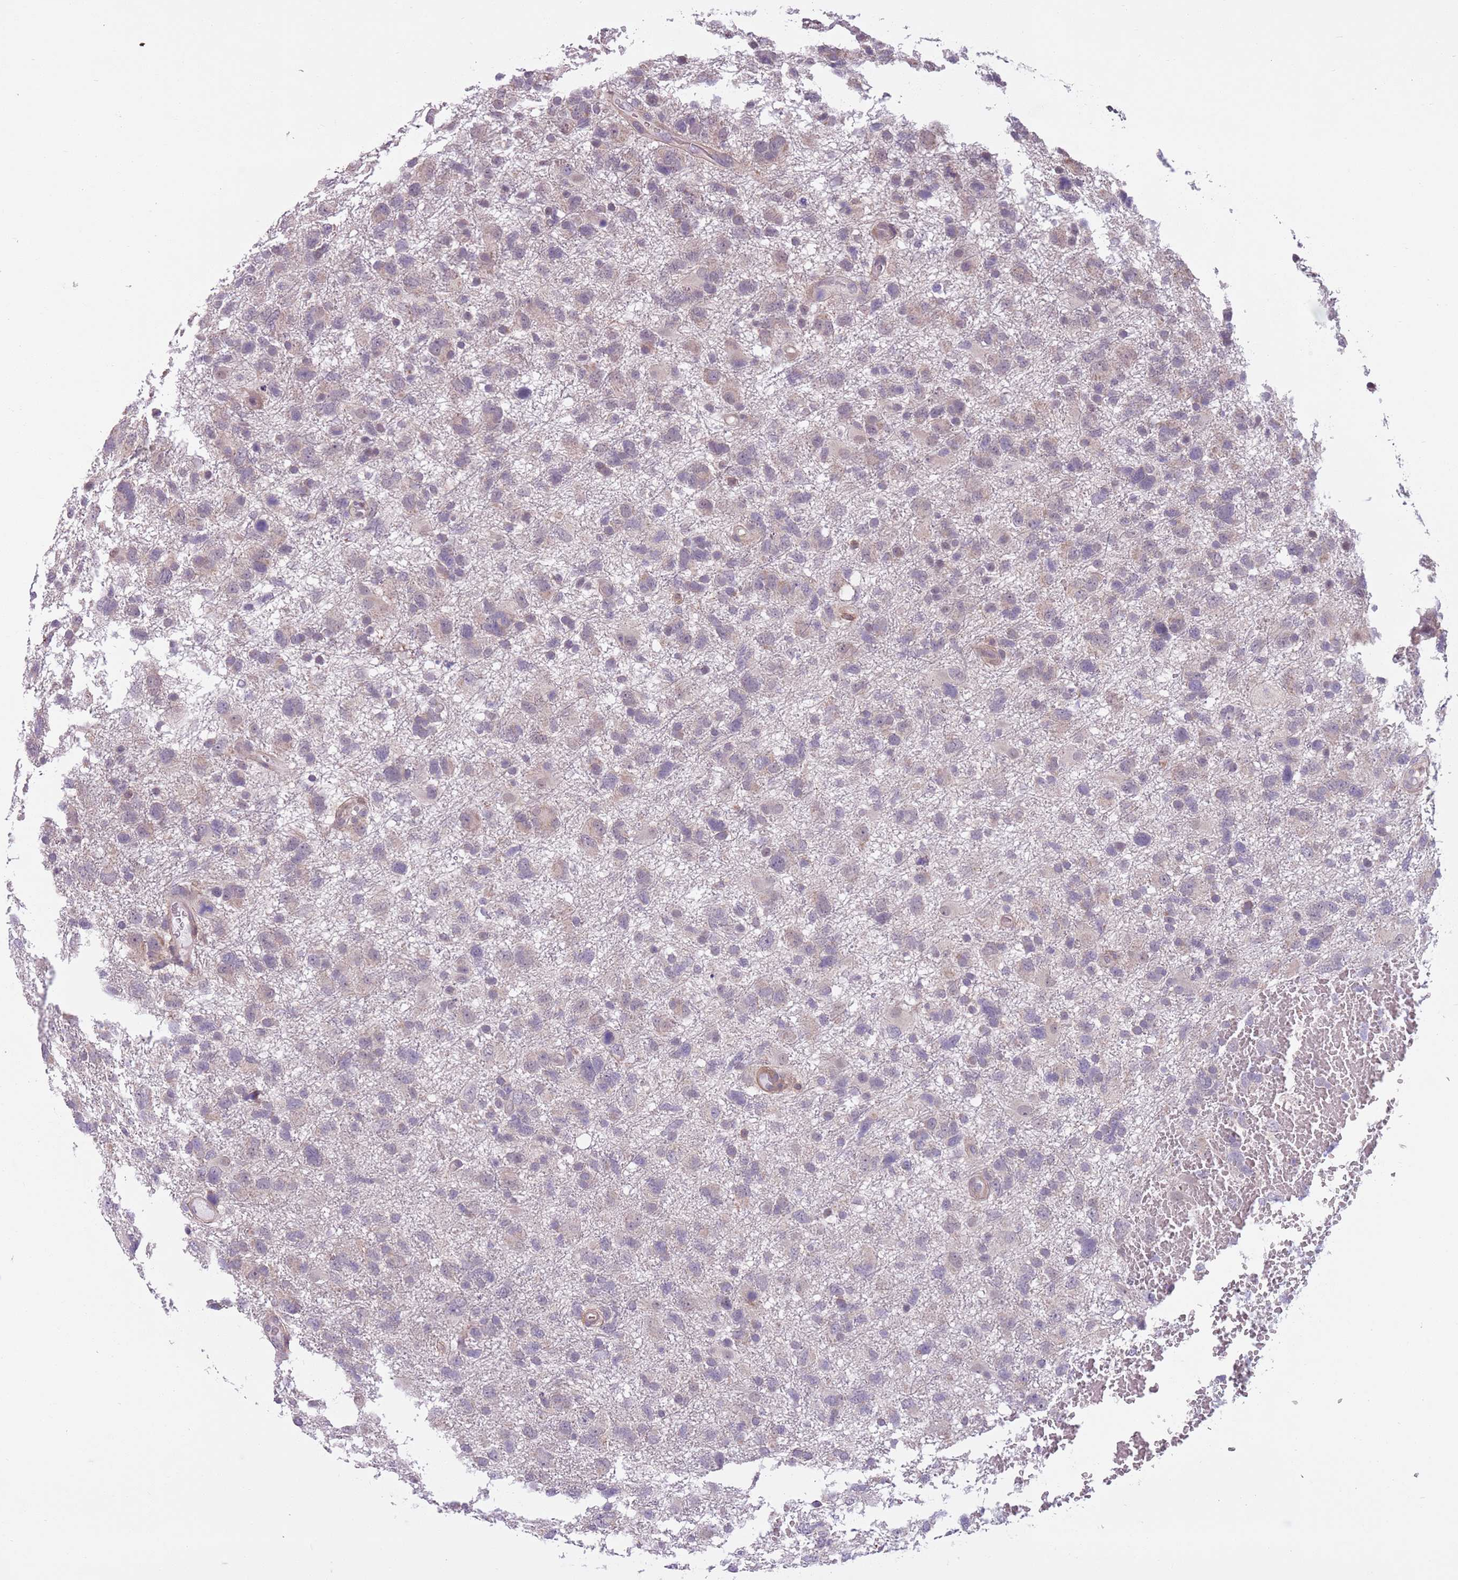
{"staining": {"intensity": "weak", "quantity": "<25%", "location": "cytoplasmic/membranous"}, "tissue": "glioma", "cell_type": "Tumor cells", "image_type": "cancer", "snomed": [{"axis": "morphology", "description": "Glioma, malignant, High grade"}, {"axis": "topography", "description": "Brain"}], "caption": "High-grade glioma (malignant) was stained to show a protein in brown. There is no significant positivity in tumor cells.", "gene": "JAML", "patient": {"sex": "male", "age": 61}}